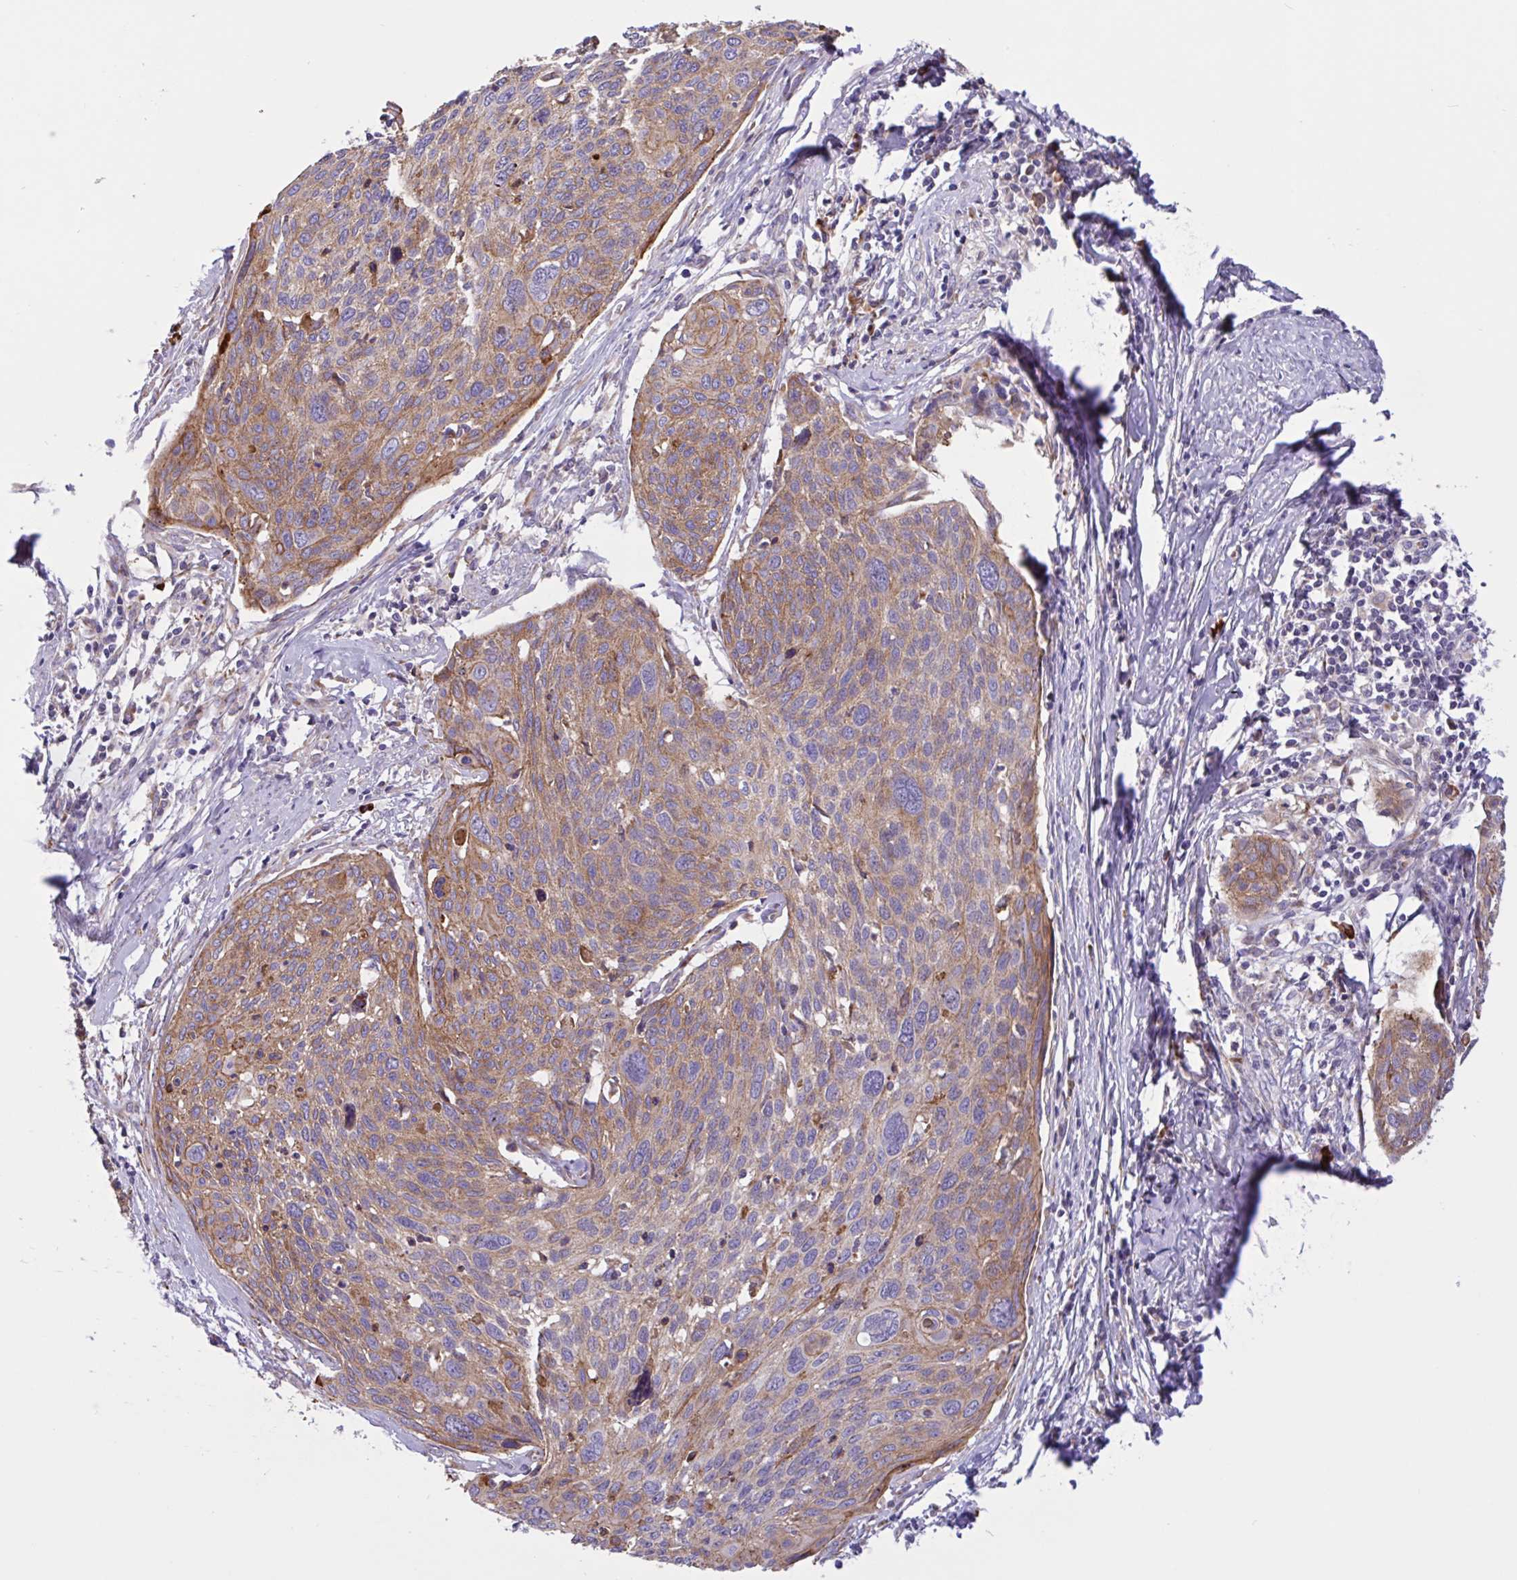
{"staining": {"intensity": "moderate", "quantity": ">75%", "location": "cytoplasmic/membranous"}, "tissue": "cervical cancer", "cell_type": "Tumor cells", "image_type": "cancer", "snomed": [{"axis": "morphology", "description": "Squamous cell carcinoma, NOS"}, {"axis": "topography", "description": "Cervix"}], "caption": "A medium amount of moderate cytoplasmic/membranous expression is identified in approximately >75% of tumor cells in cervical cancer (squamous cell carcinoma) tissue.", "gene": "DSC3", "patient": {"sex": "female", "age": 49}}